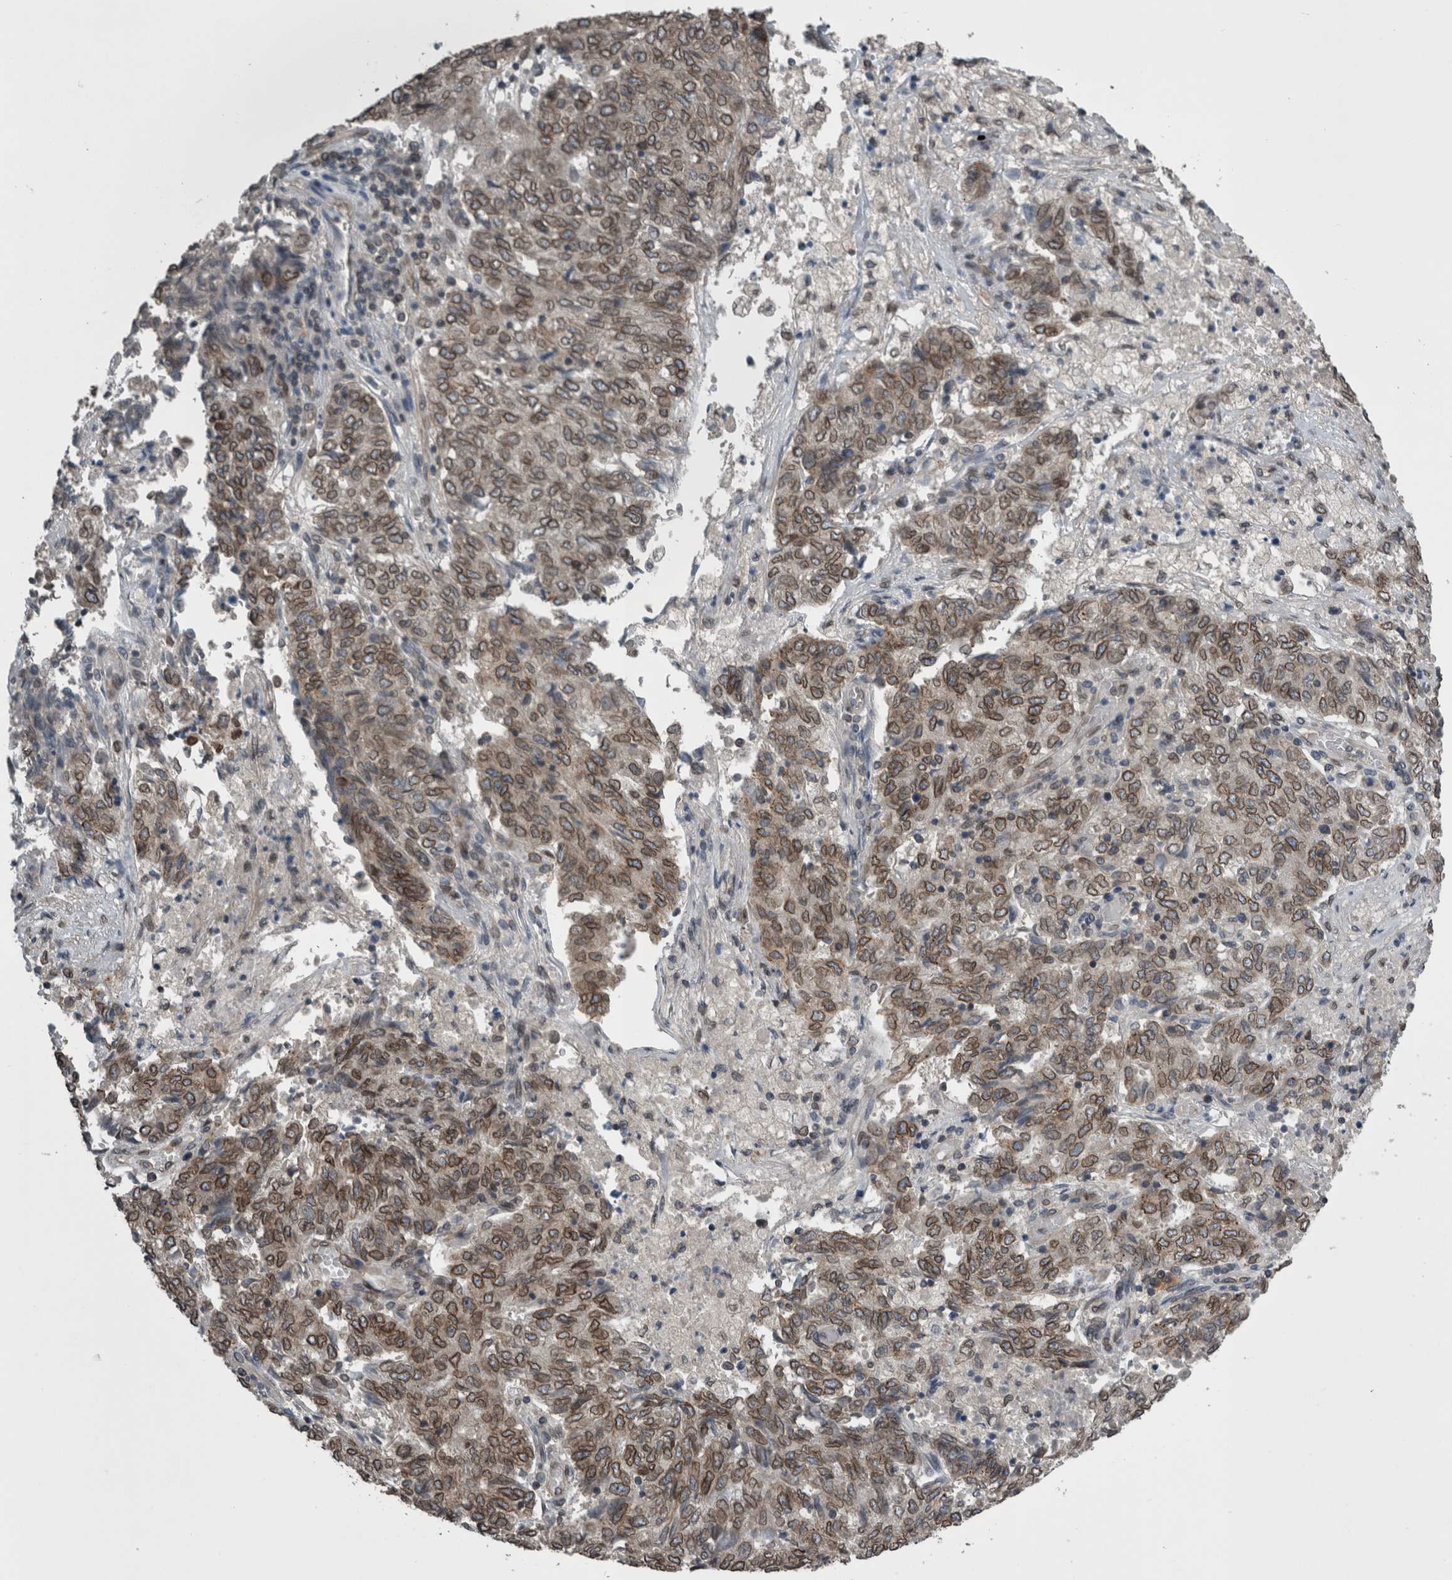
{"staining": {"intensity": "moderate", "quantity": ">75%", "location": "cytoplasmic/membranous,nuclear"}, "tissue": "endometrial cancer", "cell_type": "Tumor cells", "image_type": "cancer", "snomed": [{"axis": "morphology", "description": "Adenocarcinoma, NOS"}, {"axis": "topography", "description": "Endometrium"}], "caption": "Adenocarcinoma (endometrial) was stained to show a protein in brown. There is medium levels of moderate cytoplasmic/membranous and nuclear expression in approximately >75% of tumor cells.", "gene": "RANBP2", "patient": {"sex": "female", "age": 80}}